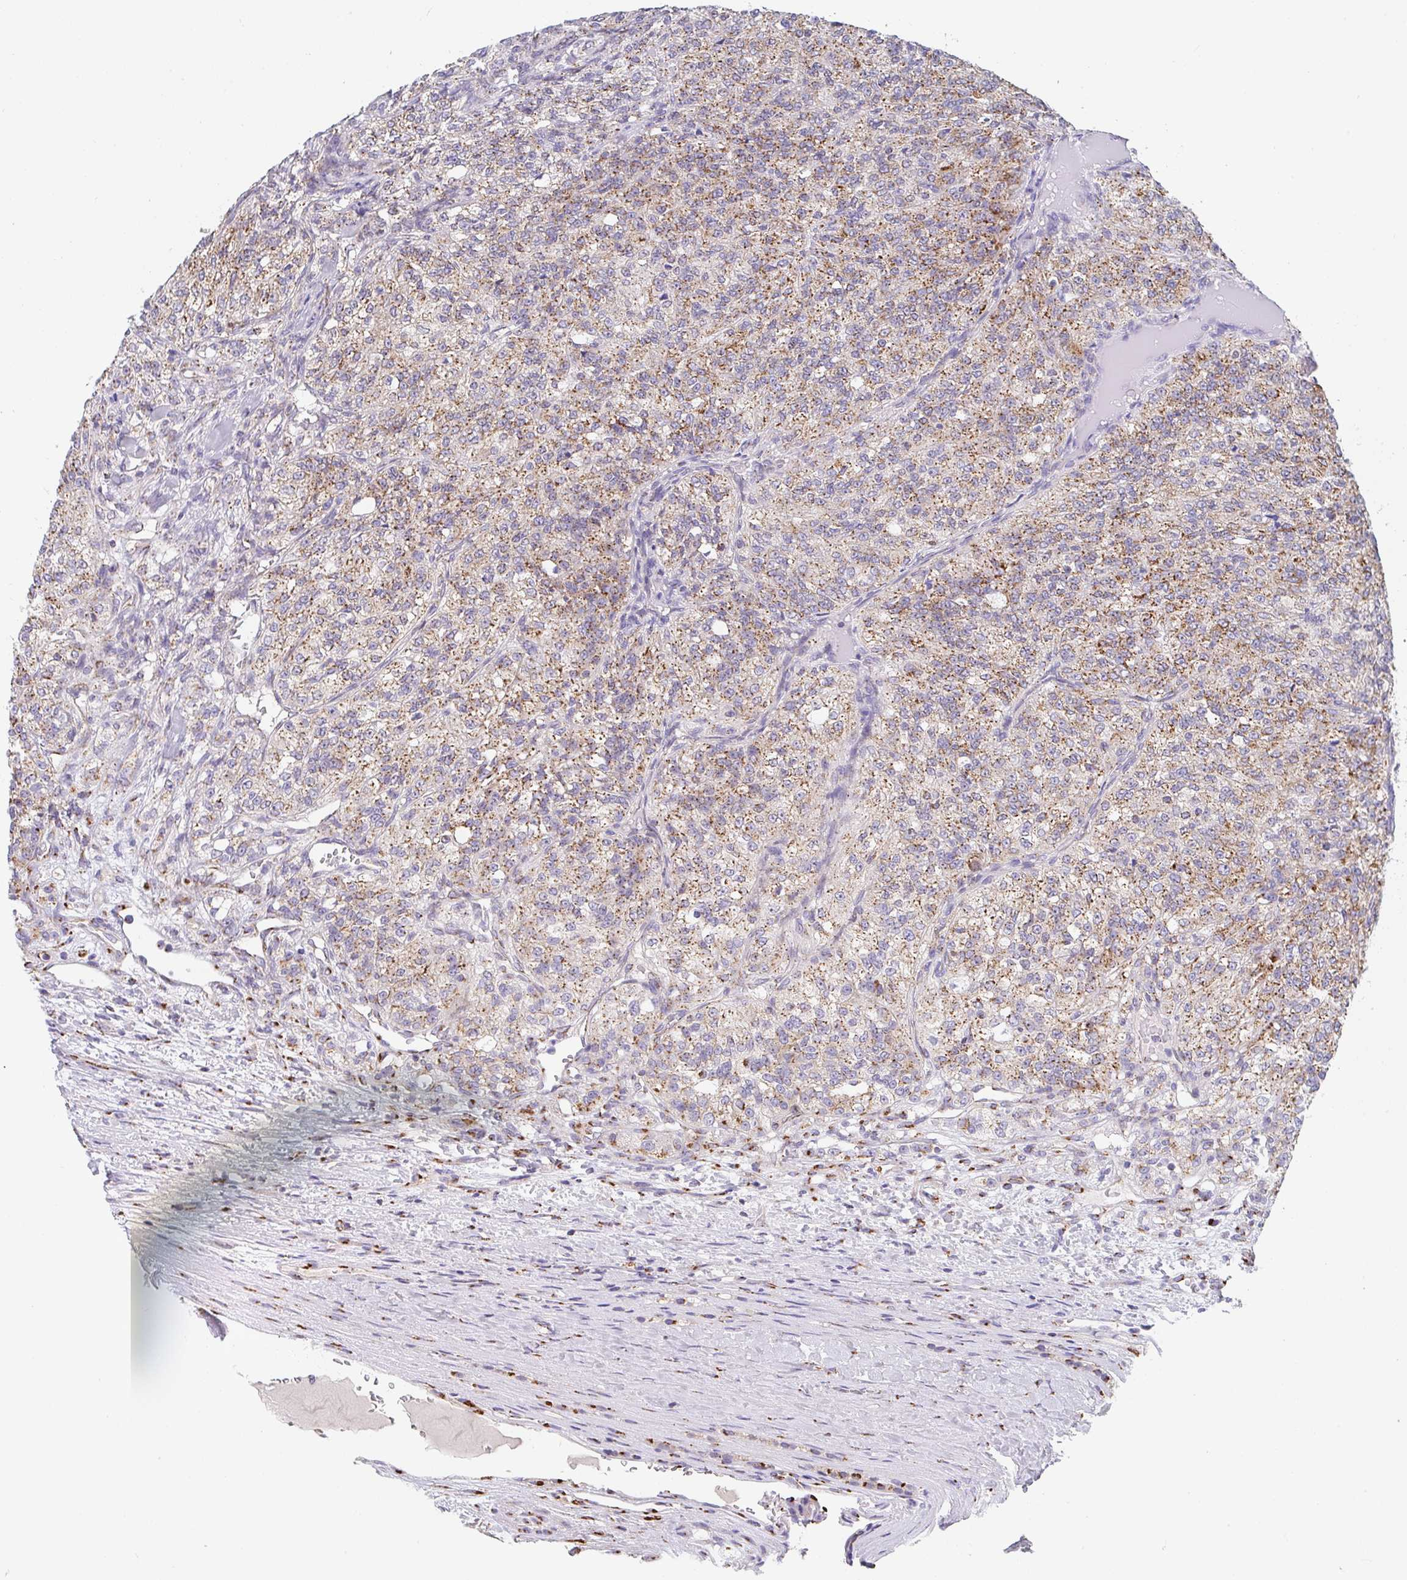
{"staining": {"intensity": "moderate", "quantity": ">75%", "location": "cytoplasmic/membranous"}, "tissue": "renal cancer", "cell_type": "Tumor cells", "image_type": "cancer", "snomed": [{"axis": "morphology", "description": "Adenocarcinoma, NOS"}, {"axis": "topography", "description": "Kidney"}], "caption": "Renal cancer (adenocarcinoma) stained with DAB immunohistochemistry shows medium levels of moderate cytoplasmic/membranous staining in approximately >75% of tumor cells.", "gene": "PROSER3", "patient": {"sex": "female", "age": 63}}